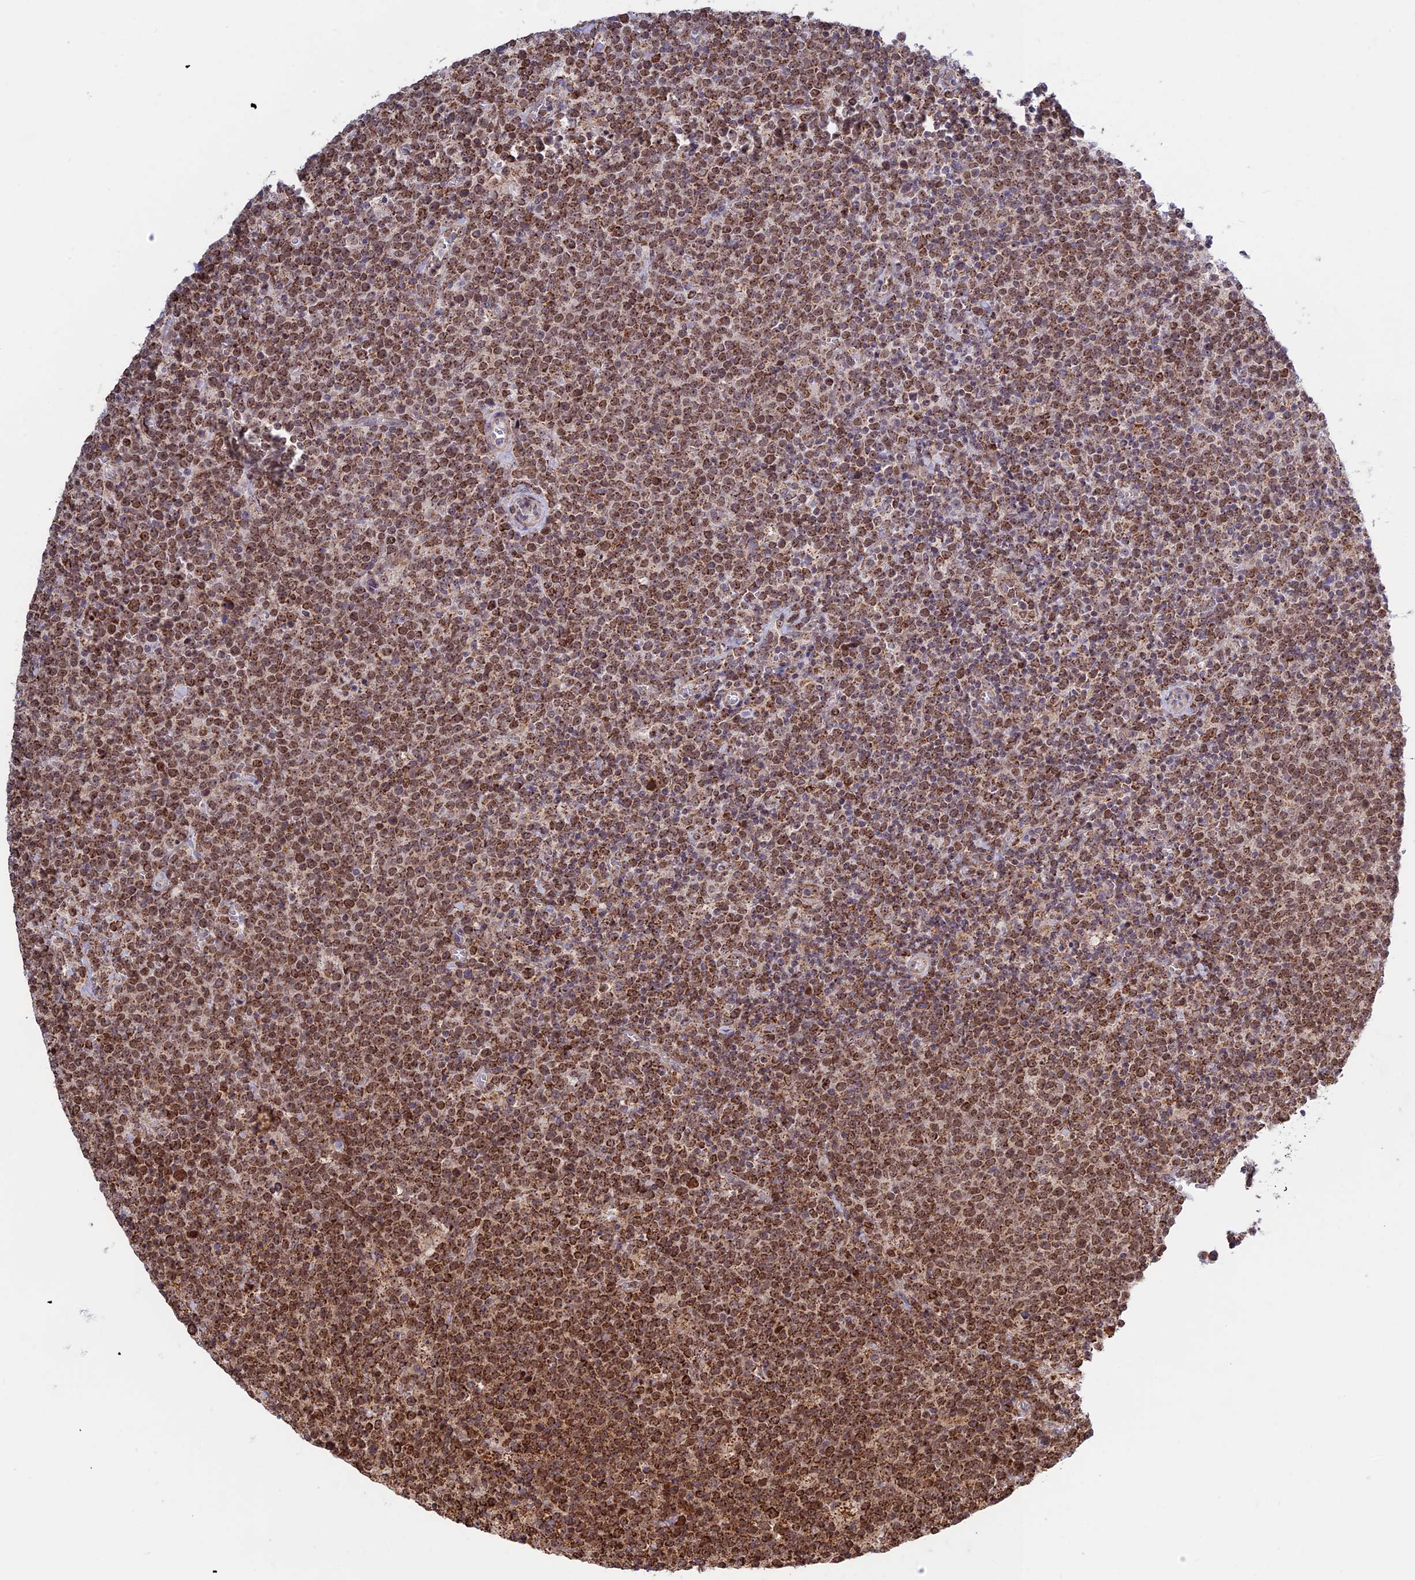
{"staining": {"intensity": "strong", "quantity": ">75%", "location": "cytoplasmic/membranous"}, "tissue": "lymphoma", "cell_type": "Tumor cells", "image_type": "cancer", "snomed": [{"axis": "morphology", "description": "Malignant lymphoma, non-Hodgkin's type, High grade"}, {"axis": "topography", "description": "Lymph node"}], "caption": "Immunohistochemical staining of human high-grade malignant lymphoma, non-Hodgkin's type exhibits high levels of strong cytoplasmic/membranous protein positivity in approximately >75% of tumor cells. (brown staining indicates protein expression, while blue staining denotes nuclei).", "gene": "POLR1G", "patient": {"sex": "male", "age": 61}}